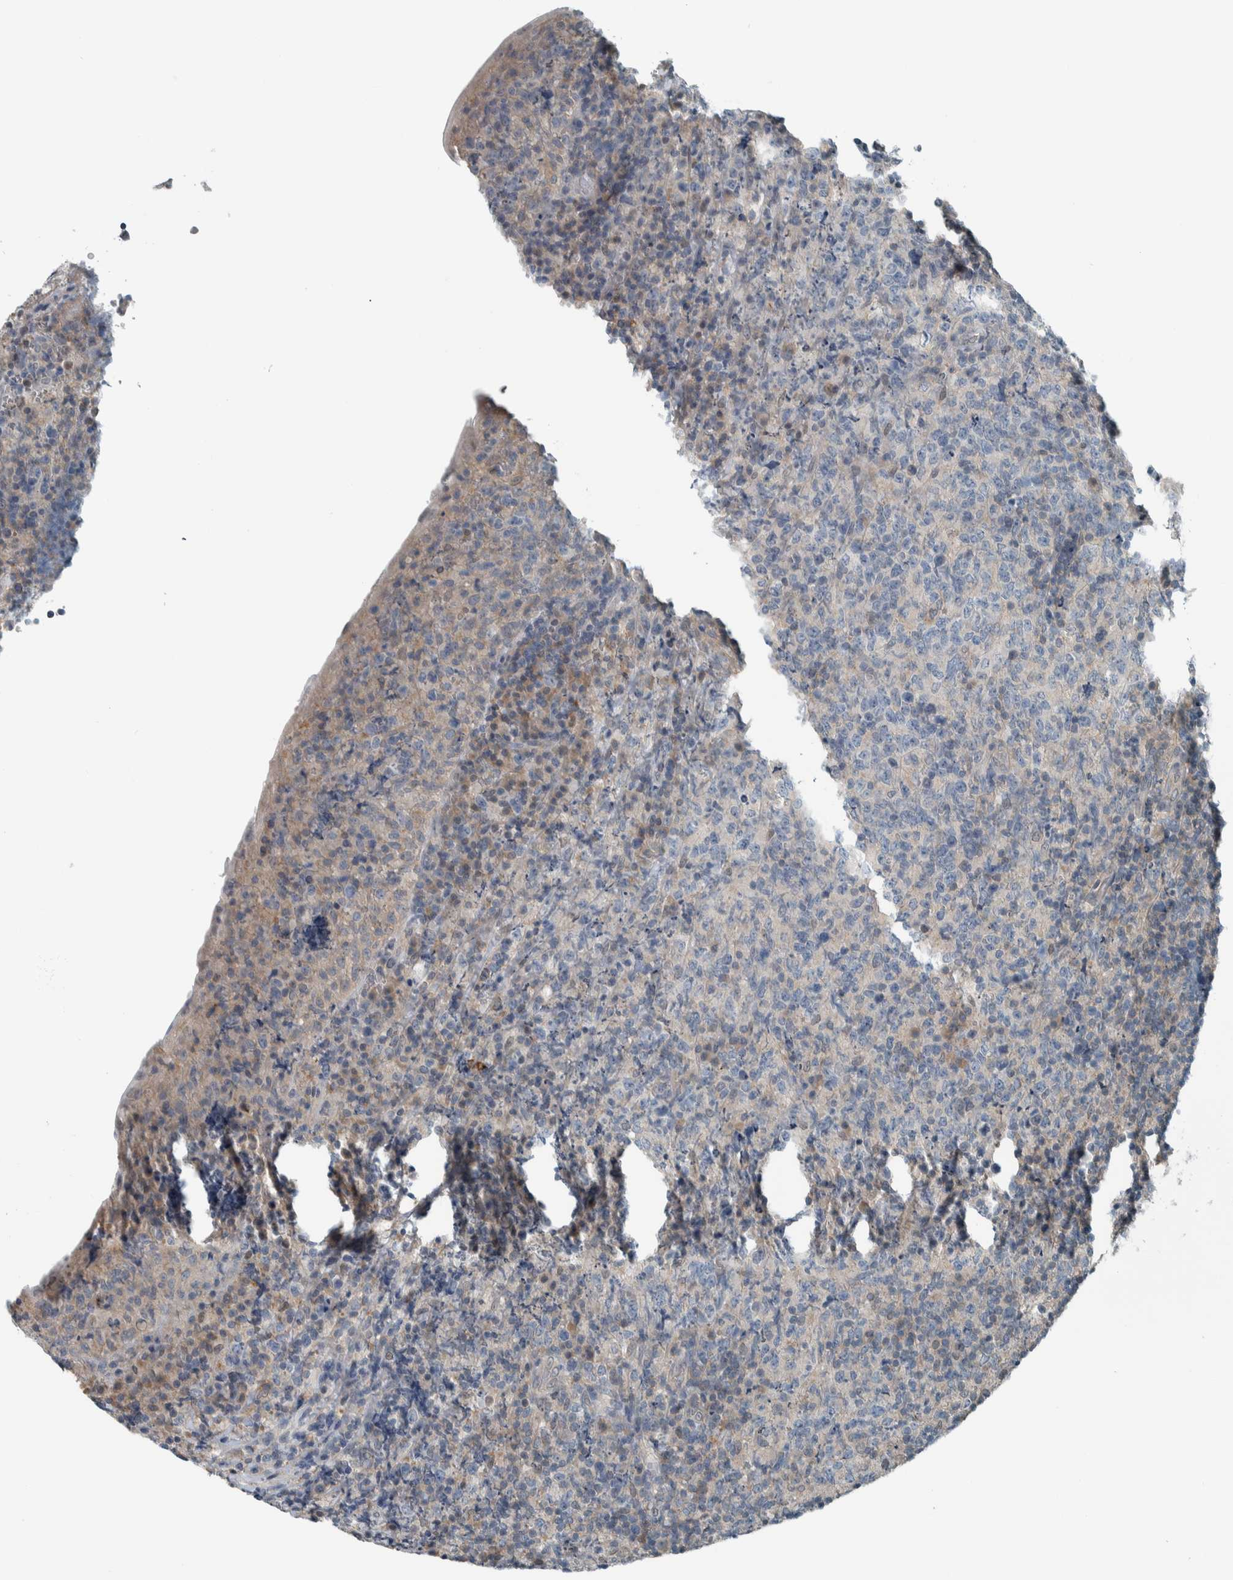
{"staining": {"intensity": "negative", "quantity": "none", "location": "none"}, "tissue": "lymphoma", "cell_type": "Tumor cells", "image_type": "cancer", "snomed": [{"axis": "morphology", "description": "Malignant lymphoma, non-Hodgkin's type, High grade"}, {"axis": "topography", "description": "Tonsil"}], "caption": "Immunohistochemical staining of human lymphoma reveals no significant positivity in tumor cells.", "gene": "ALAD", "patient": {"sex": "female", "age": 36}}